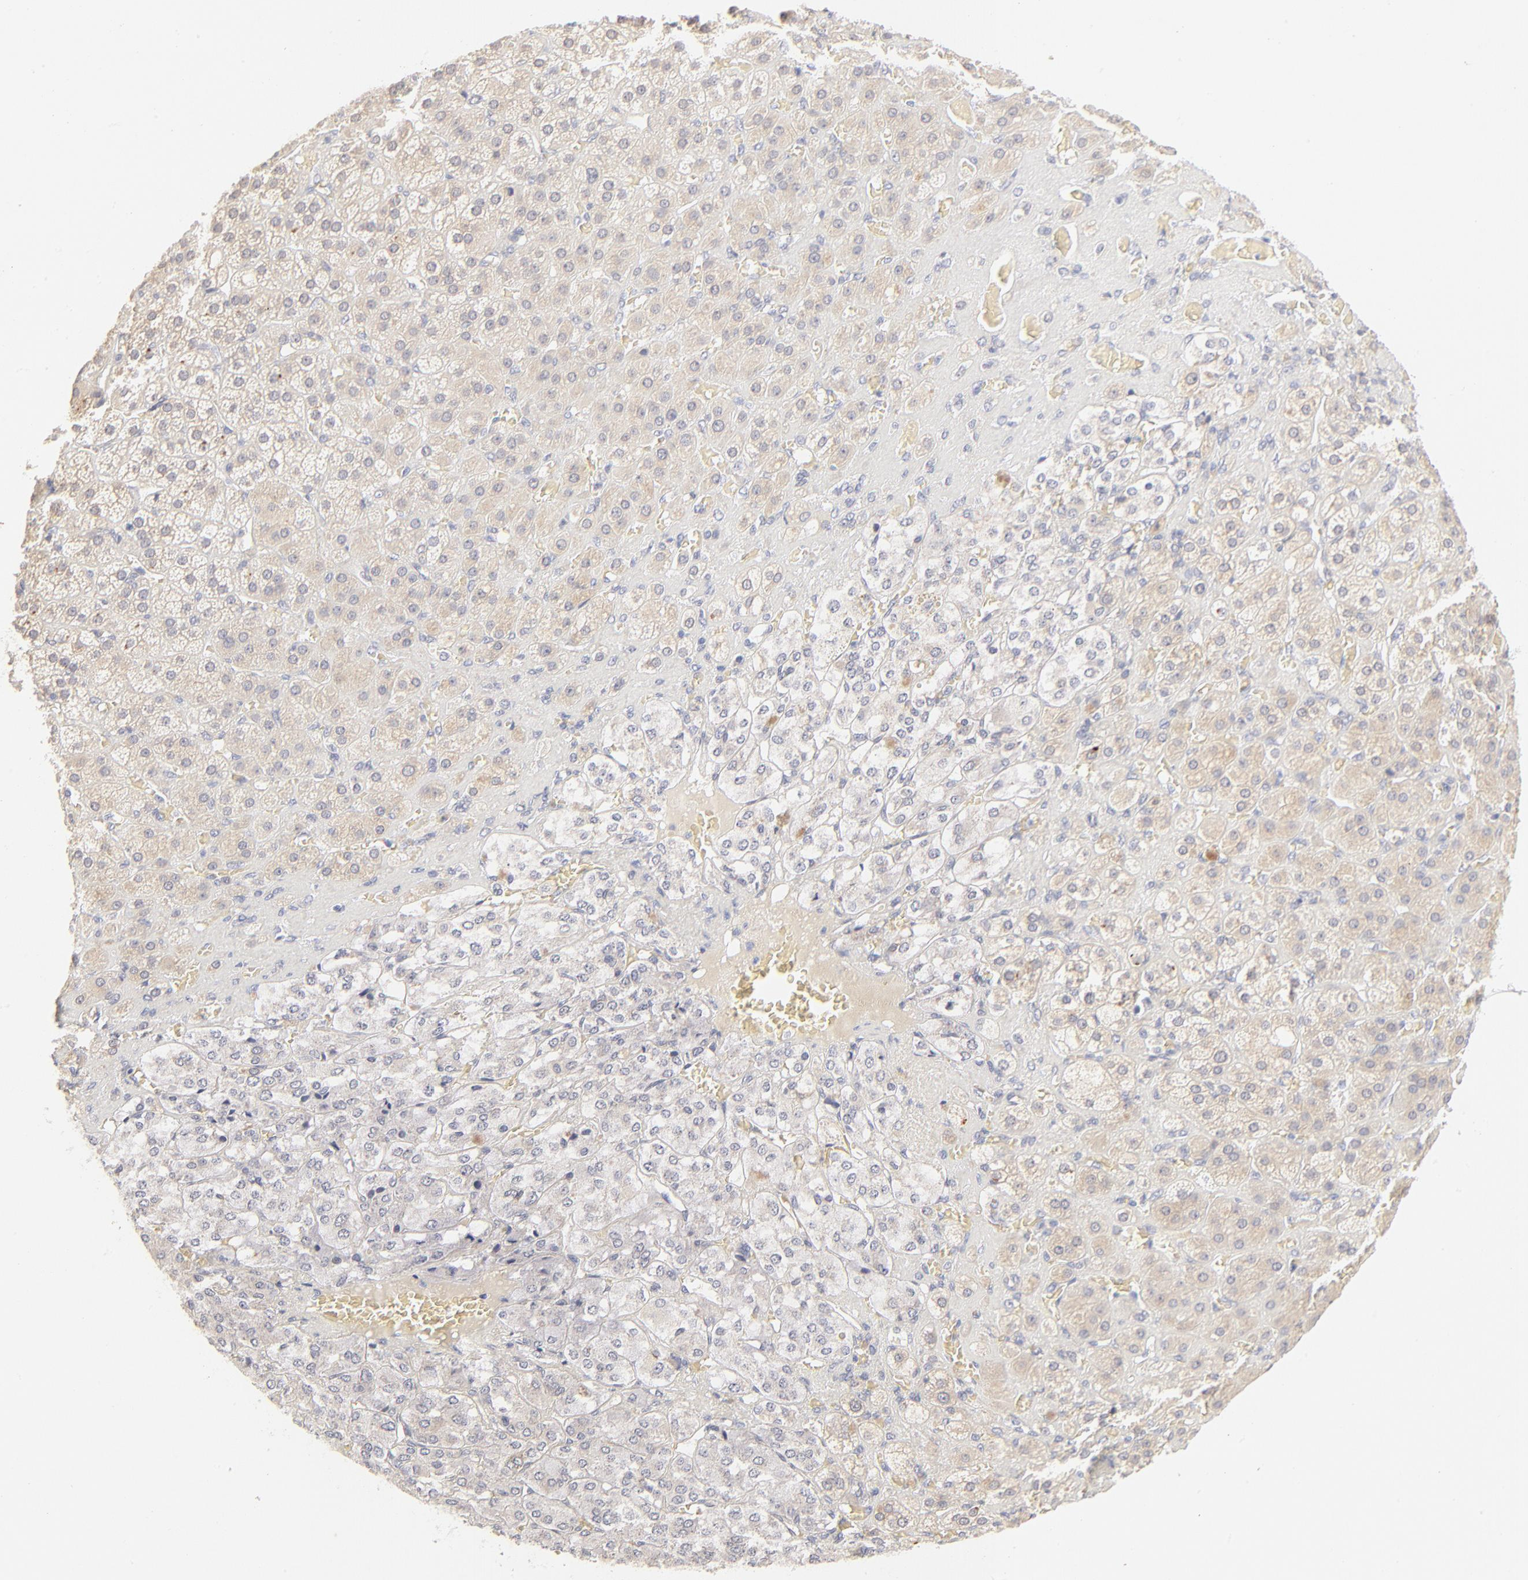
{"staining": {"intensity": "weak", "quantity": "25%-75%", "location": "cytoplasmic/membranous"}, "tissue": "adrenal gland", "cell_type": "Glandular cells", "image_type": "normal", "snomed": [{"axis": "morphology", "description": "Normal tissue, NOS"}, {"axis": "topography", "description": "Adrenal gland"}], "caption": "A brown stain shows weak cytoplasmic/membranous positivity of a protein in glandular cells of normal human adrenal gland.", "gene": "NKX2", "patient": {"sex": "female", "age": 71}}